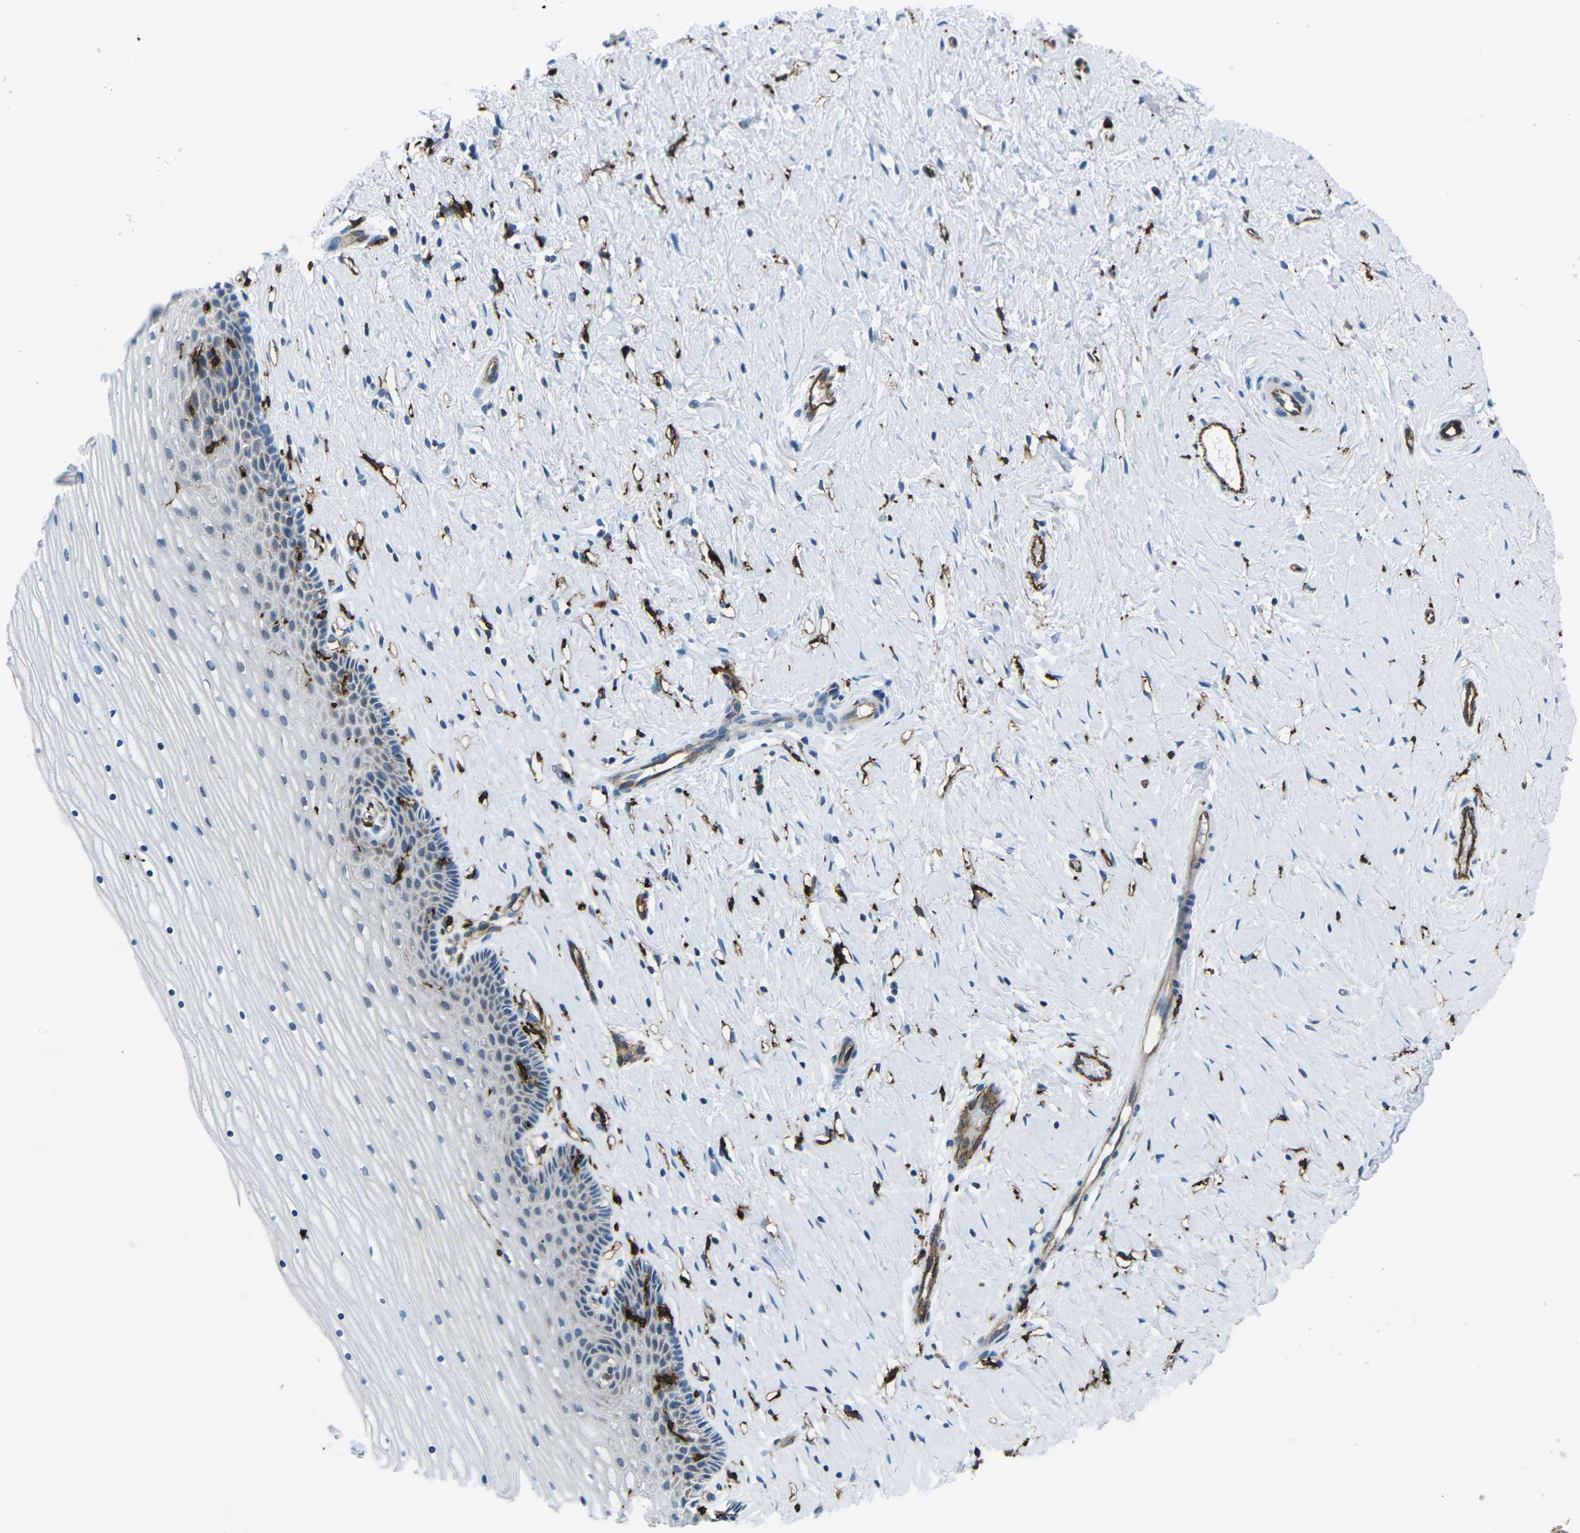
{"staining": {"intensity": "moderate", "quantity": "<25%", "location": "cytoplasmic/membranous"}, "tissue": "cervix", "cell_type": "Glandular cells", "image_type": "normal", "snomed": [{"axis": "morphology", "description": "Normal tissue, NOS"}, {"axis": "topography", "description": "Cervix"}], "caption": "Immunohistochemical staining of benign human cervix exhibits low levels of moderate cytoplasmic/membranous expression in approximately <25% of glandular cells. (Stains: DAB in brown, nuclei in blue, Microscopy: brightfield microscopy at high magnification).", "gene": "PTPN1", "patient": {"sex": "female", "age": 39}}